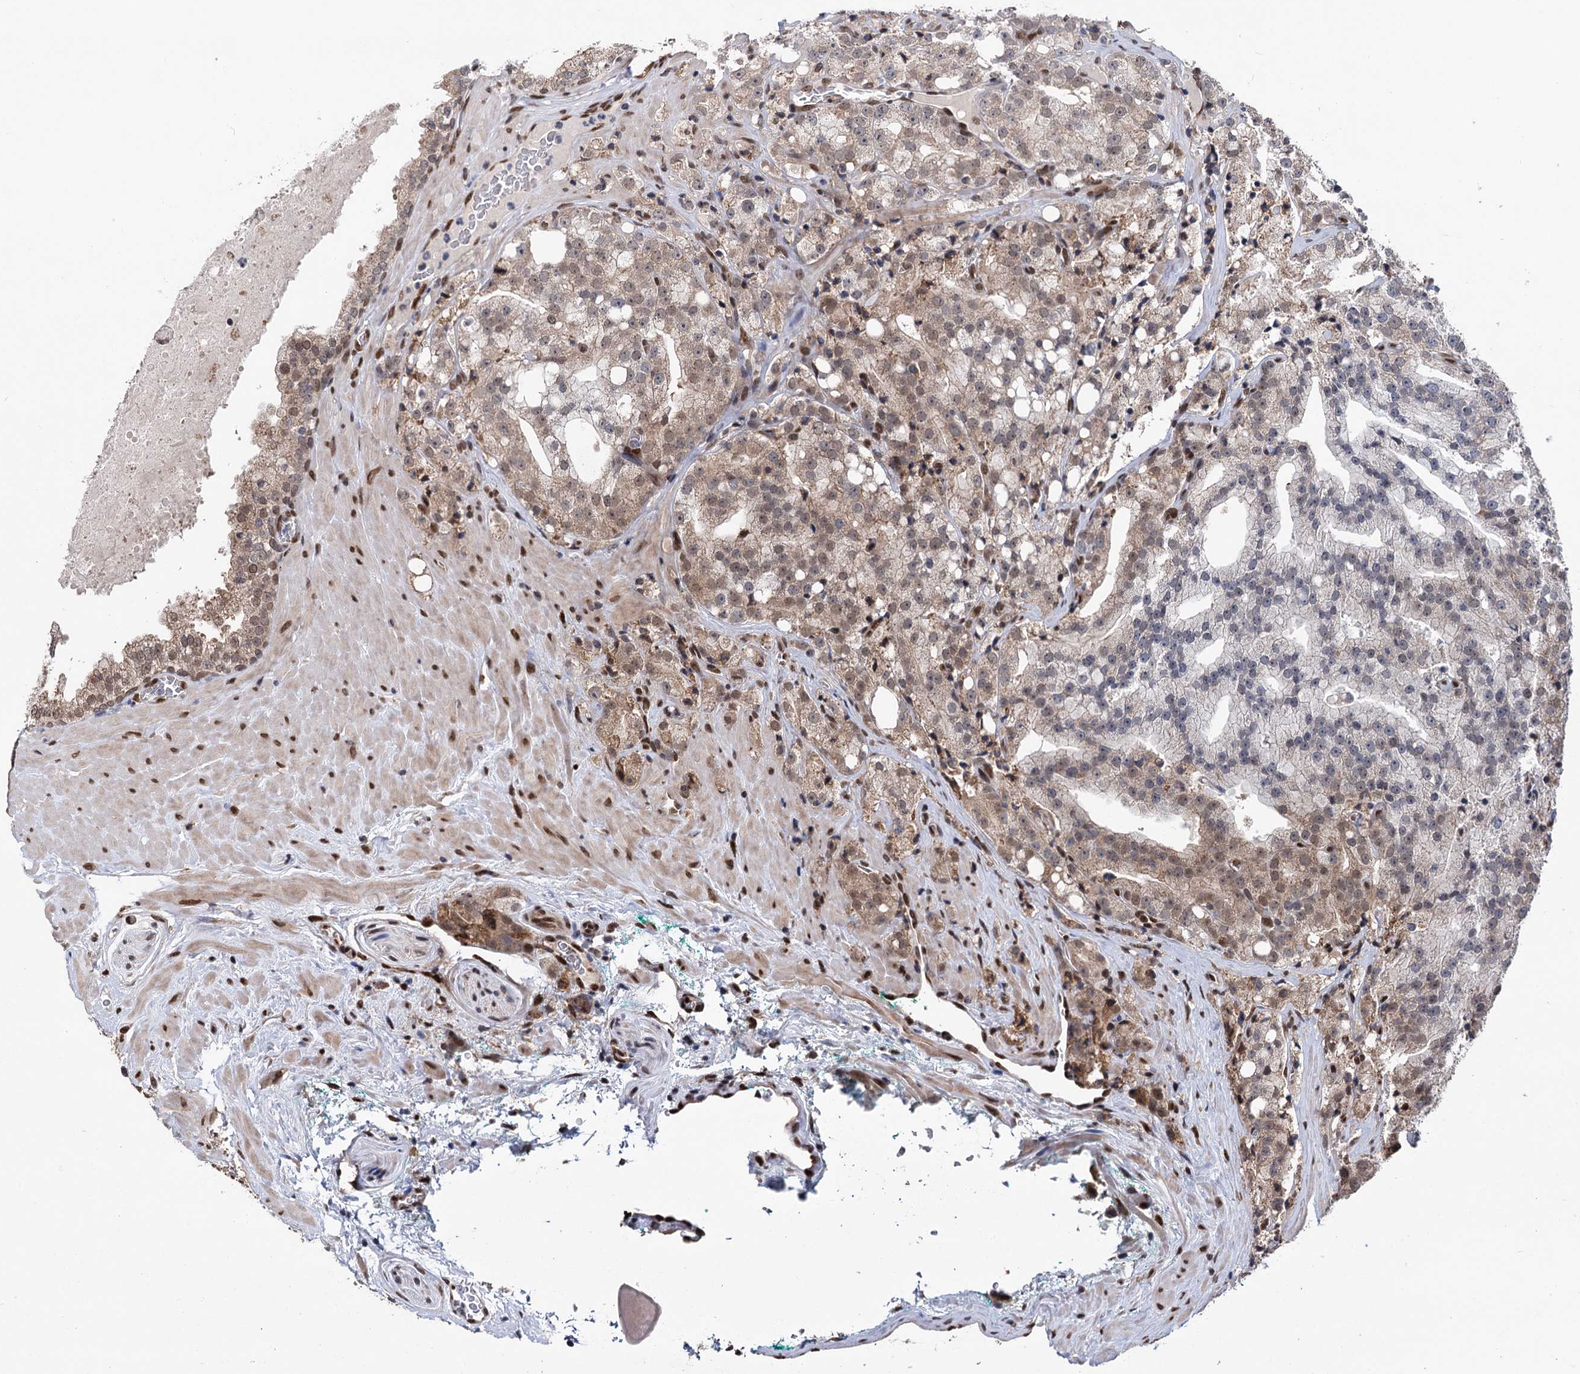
{"staining": {"intensity": "weak", "quantity": "25%-75%", "location": "cytoplasmic/membranous,nuclear"}, "tissue": "prostate cancer", "cell_type": "Tumor cells", "image_type": "cancer", "snomed": [{"axis": "morphology", "description": "Adenocarcinoma, High grade"}, {"axis": "topography", "description": "Prostate"}], "caption": "The photomicrograph reveals immunohistochemical staining of prostate cancer (high-grade adenocarcinoma). There is weak cytoplasmic/membranous and nuclear expression is seen in approximately 25%-75% of tumor cells.", "gene": "MESD", "patient": {"sex": "male", "age": 64}}